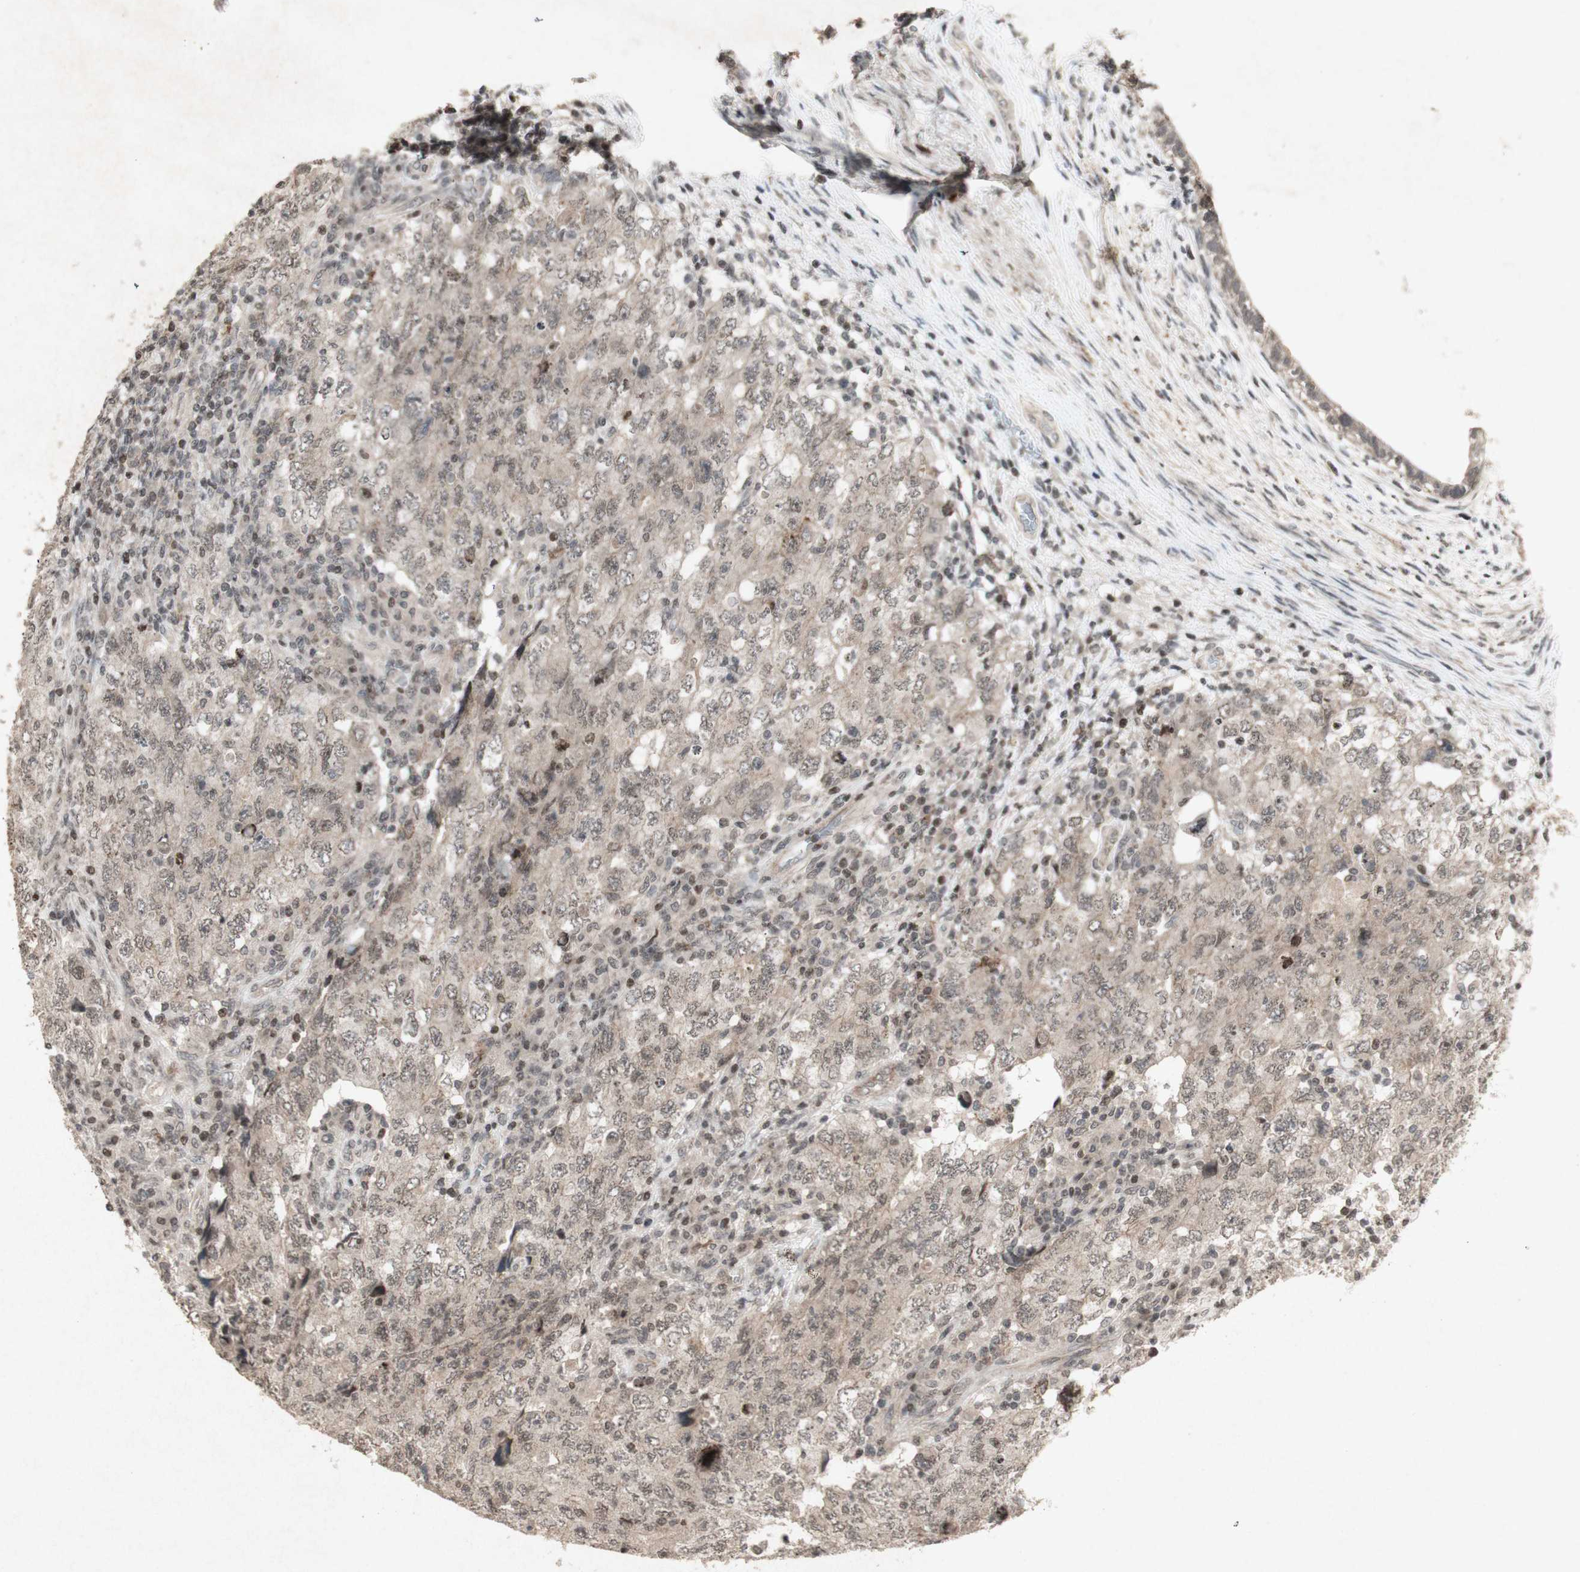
{"staining": {"intensity": "weak", "quantity": ">75%", "location": "cytoplasmic/membranous"}, "tissue": "testis cancer", "cell_type": "Tumor cells", "image_type": "cancer", "snomed": [{"axis": "morphology", "description": "Carcinoma, Embryonal, NOS"}, {"axis": "topography", "description": "Testis"}], "caption": "Immunohistochemical staining of human embryonal carcinoma (testis) exhibits low levels of weak cytoplasmic/membranous protein staining in approximately >75% of tumor cells.", "gene": "PLXNA1", "patient": {"sex": "male", "age": 26}}